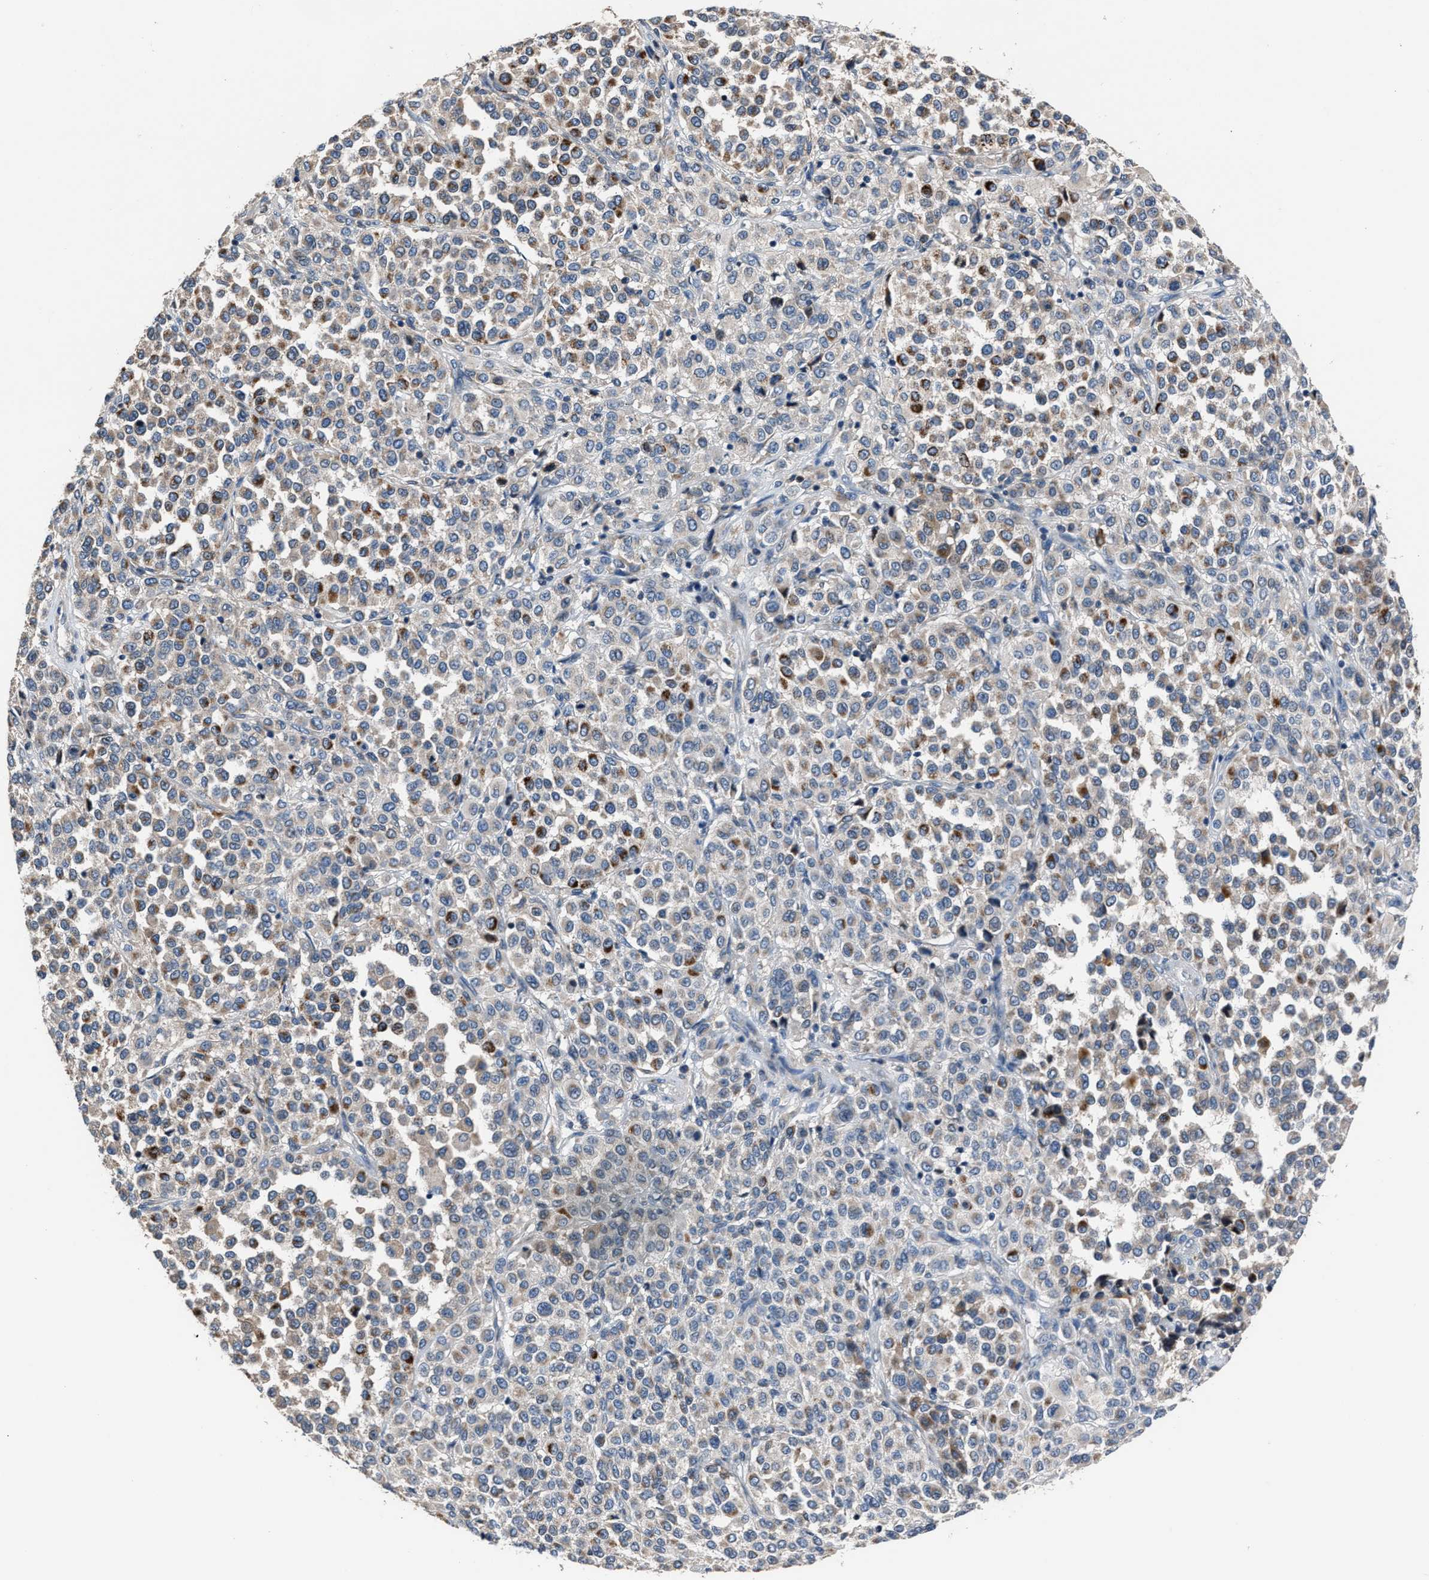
{"staining": {"intensity": "strong", "quantity": "<25%", "location": "cytoplasmic/membranous"}, "tissue": "melanoma", "cell_type": "Tumor cells", "image_type": "cancer", "snomed": [{"axis": "morphology", "description": "Malignant melanoma, Metastatic site"}, {"axis": "topography", "description": "Pancreas"}], "caption": "Protein expression analysis of human malignant melanoma (metastatic site) reveals strong cytoplasmic/membranous positivity in approximately <25% of tumor cells.", "gene": "DNAJC24", "patient": {"sex": "female", "age": 30}}